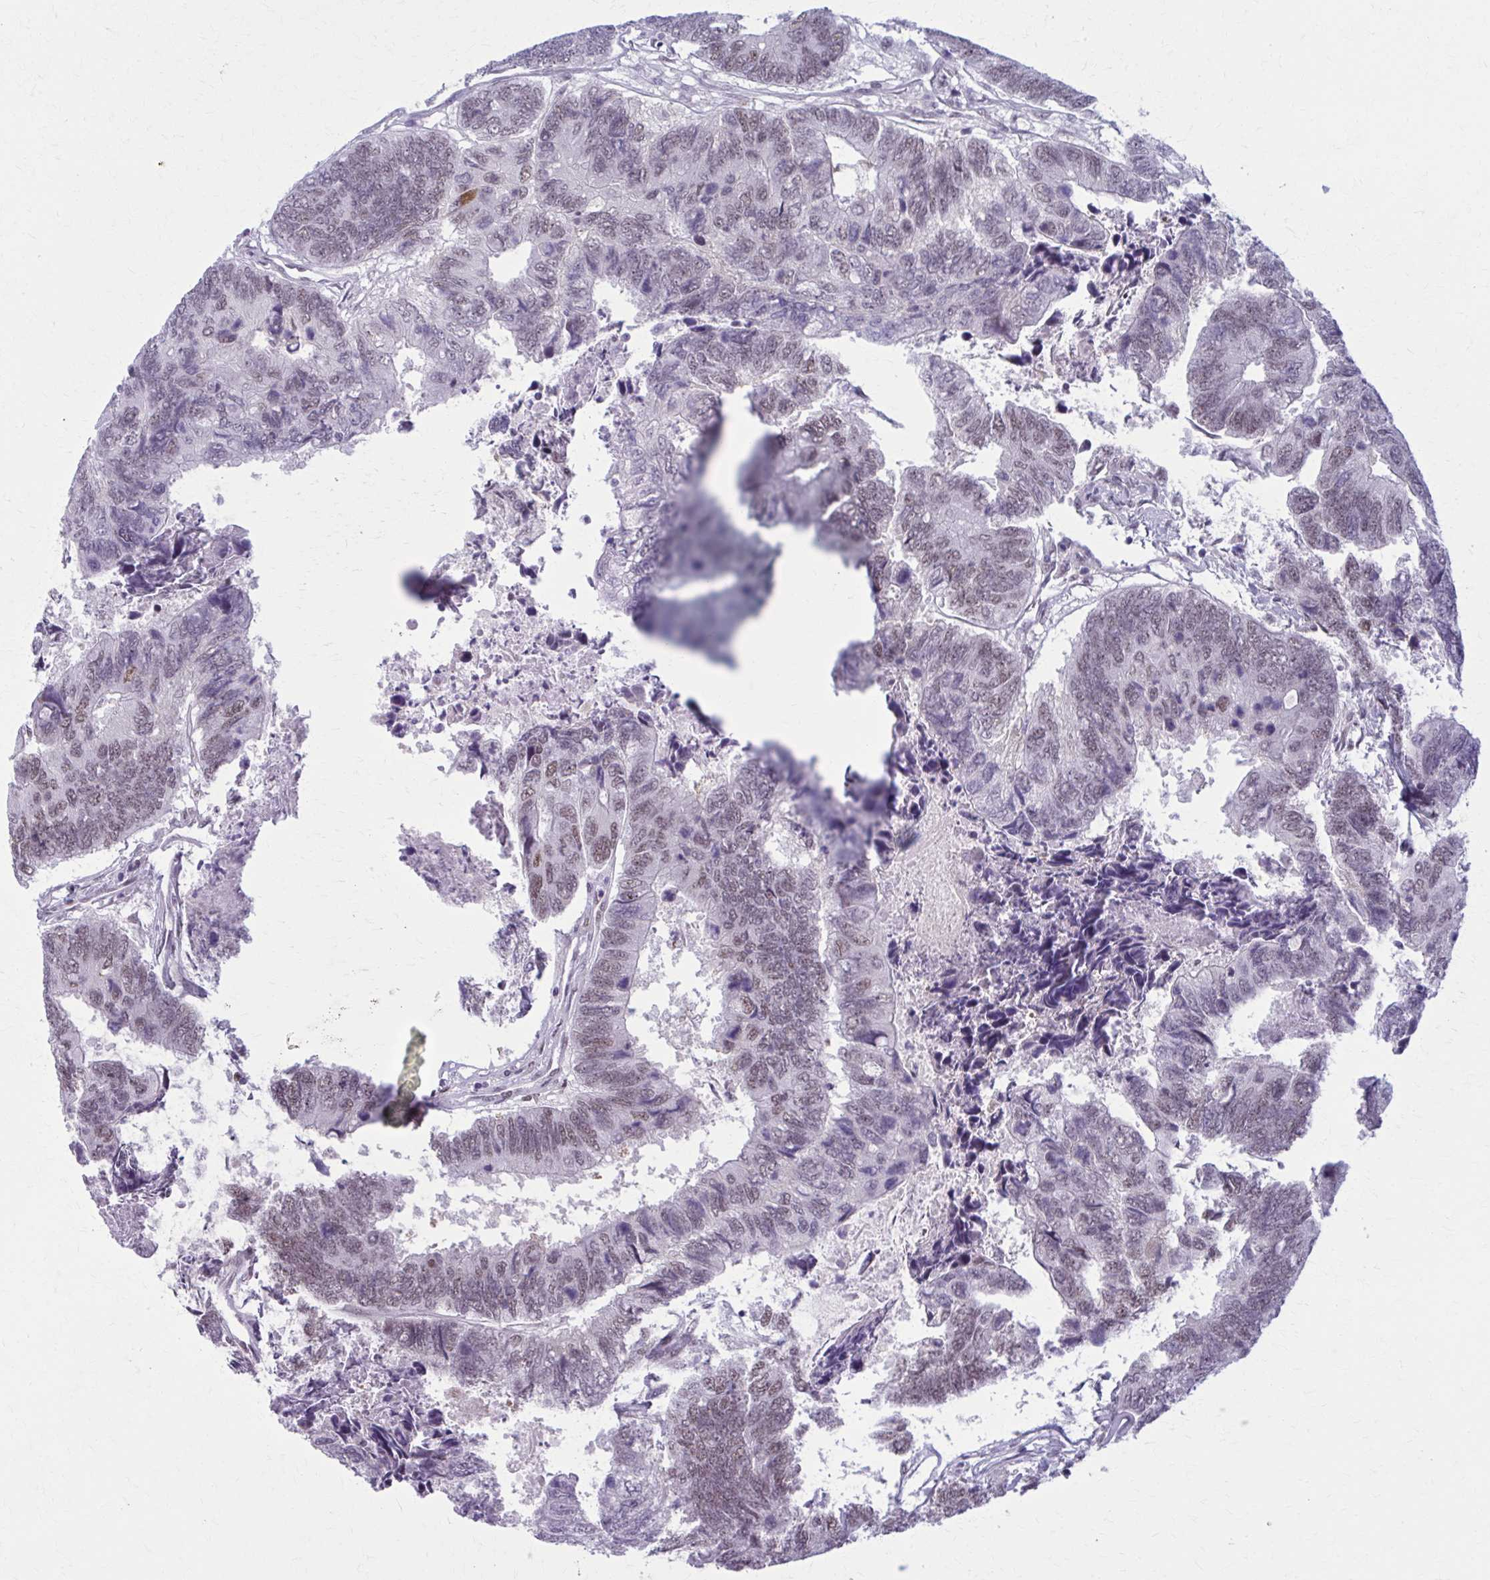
{"staining": {"intensity": "weak", "quantity": "25%-75%", "location": "nuclear"}, "tissue": "colorectal cancer", "cell_type": "Tumor cells", "image_type": "cancer", "snomed": [{"axis": "morphology", "description": "Adenocarcinoma, NOS"}, {"axis": "topography", "description": "Colon"}], "caption": "This is an image of immunohistochemistry staining of colorectal cancer (adenocarcinoma), which shows weak positivity in the nuclear of tumor cells.", "gene": "NUMBL", "patient": {"sex": "female", "age": 67}}